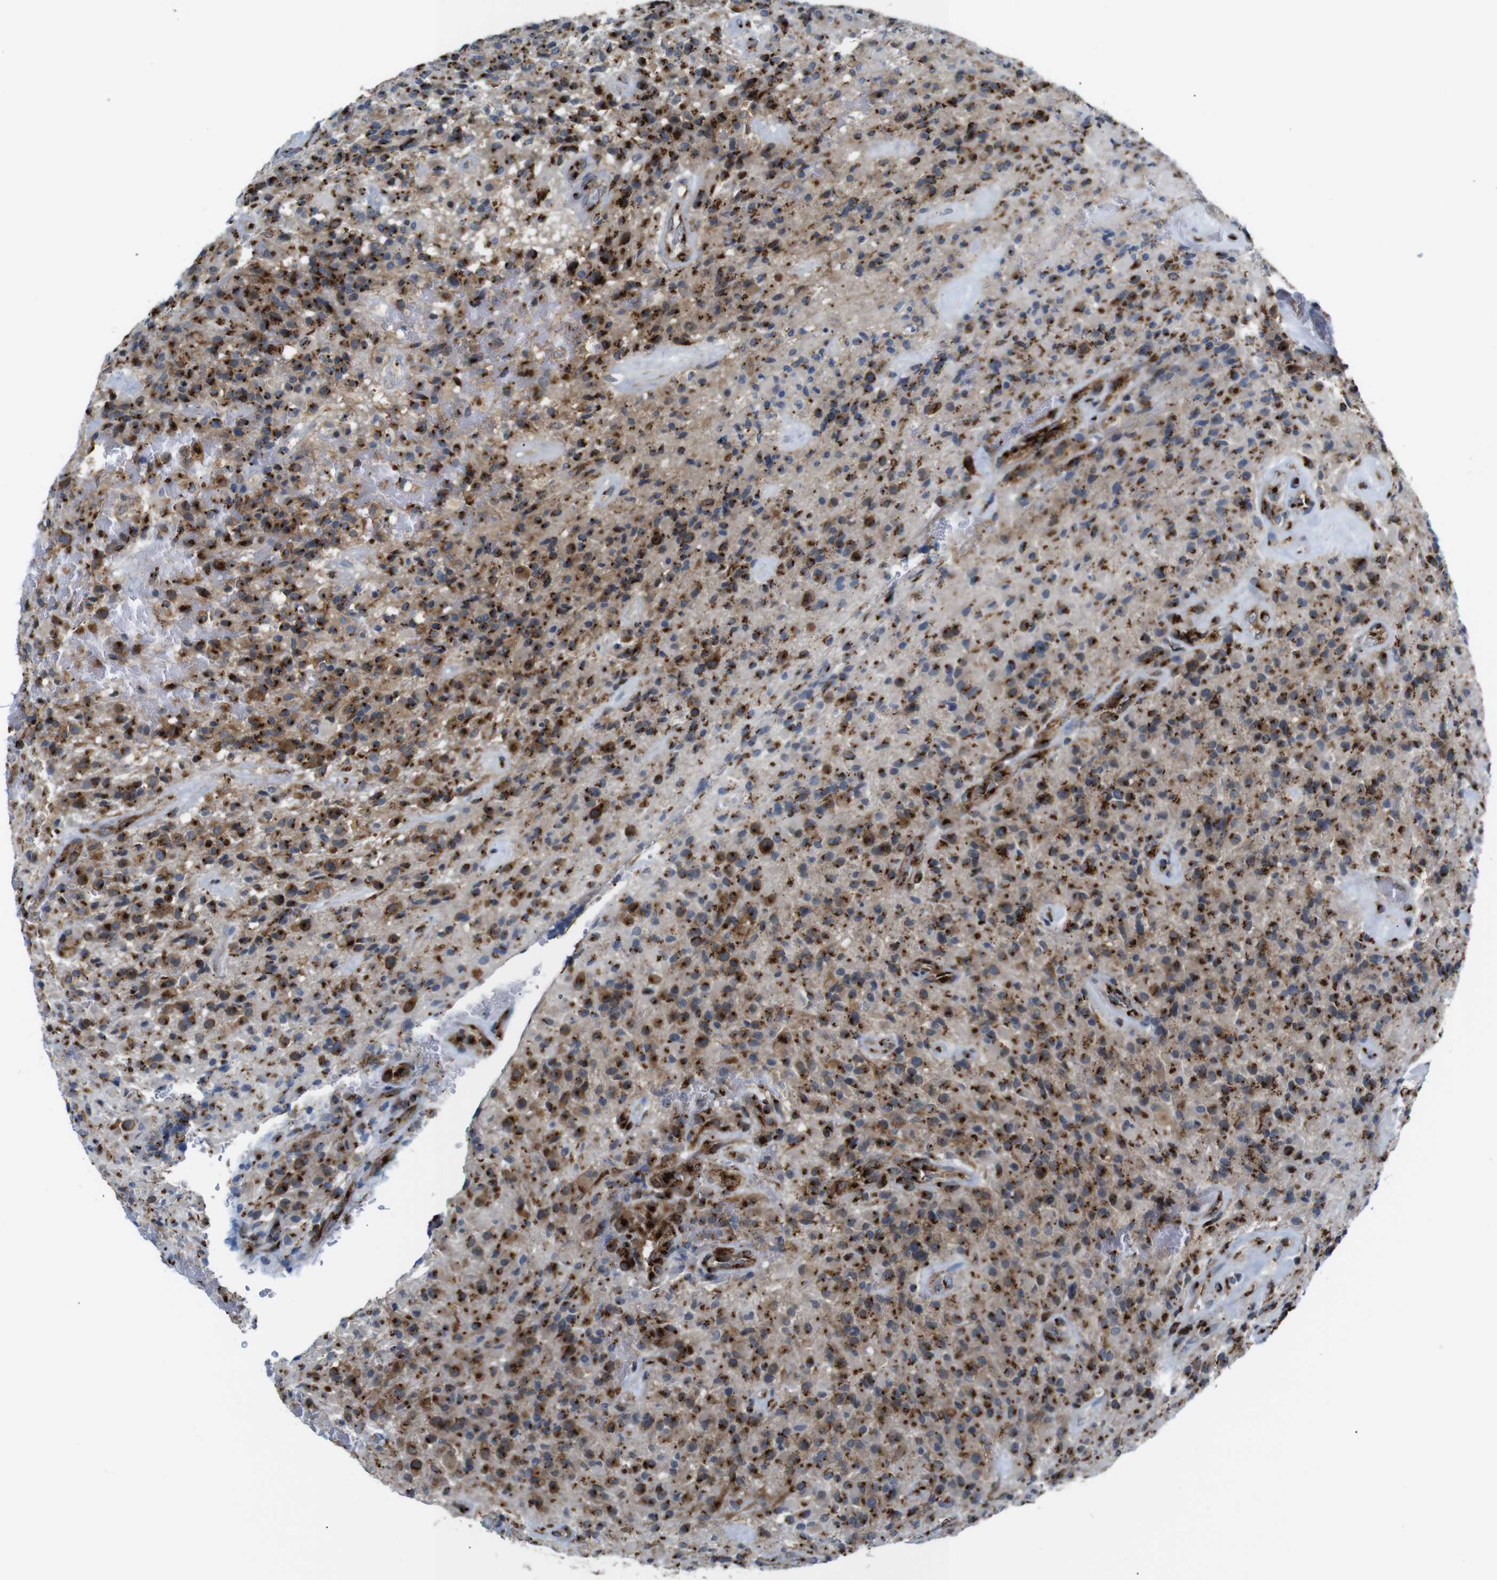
{"staining": {"intensity": "strong", "quantity": ">75%", "location": "cytoplasmic/membranous"}, "tissue": "glioma", "cell_type": "Tumor cells", "image_type": "cancer", "snomed": [{"axis": "morphology", "description": "Glioma, malignant, High grade"}, {"axis": "topography", "description": "Brain"}], "caption": "A brown stain highlights strong cytoplasmic/membranous positivity of a protein in human malignant glioma (high-grade) tumor cells.", "gene": "TGOLN2", "patient": {"sex": "male", "age": 71}}